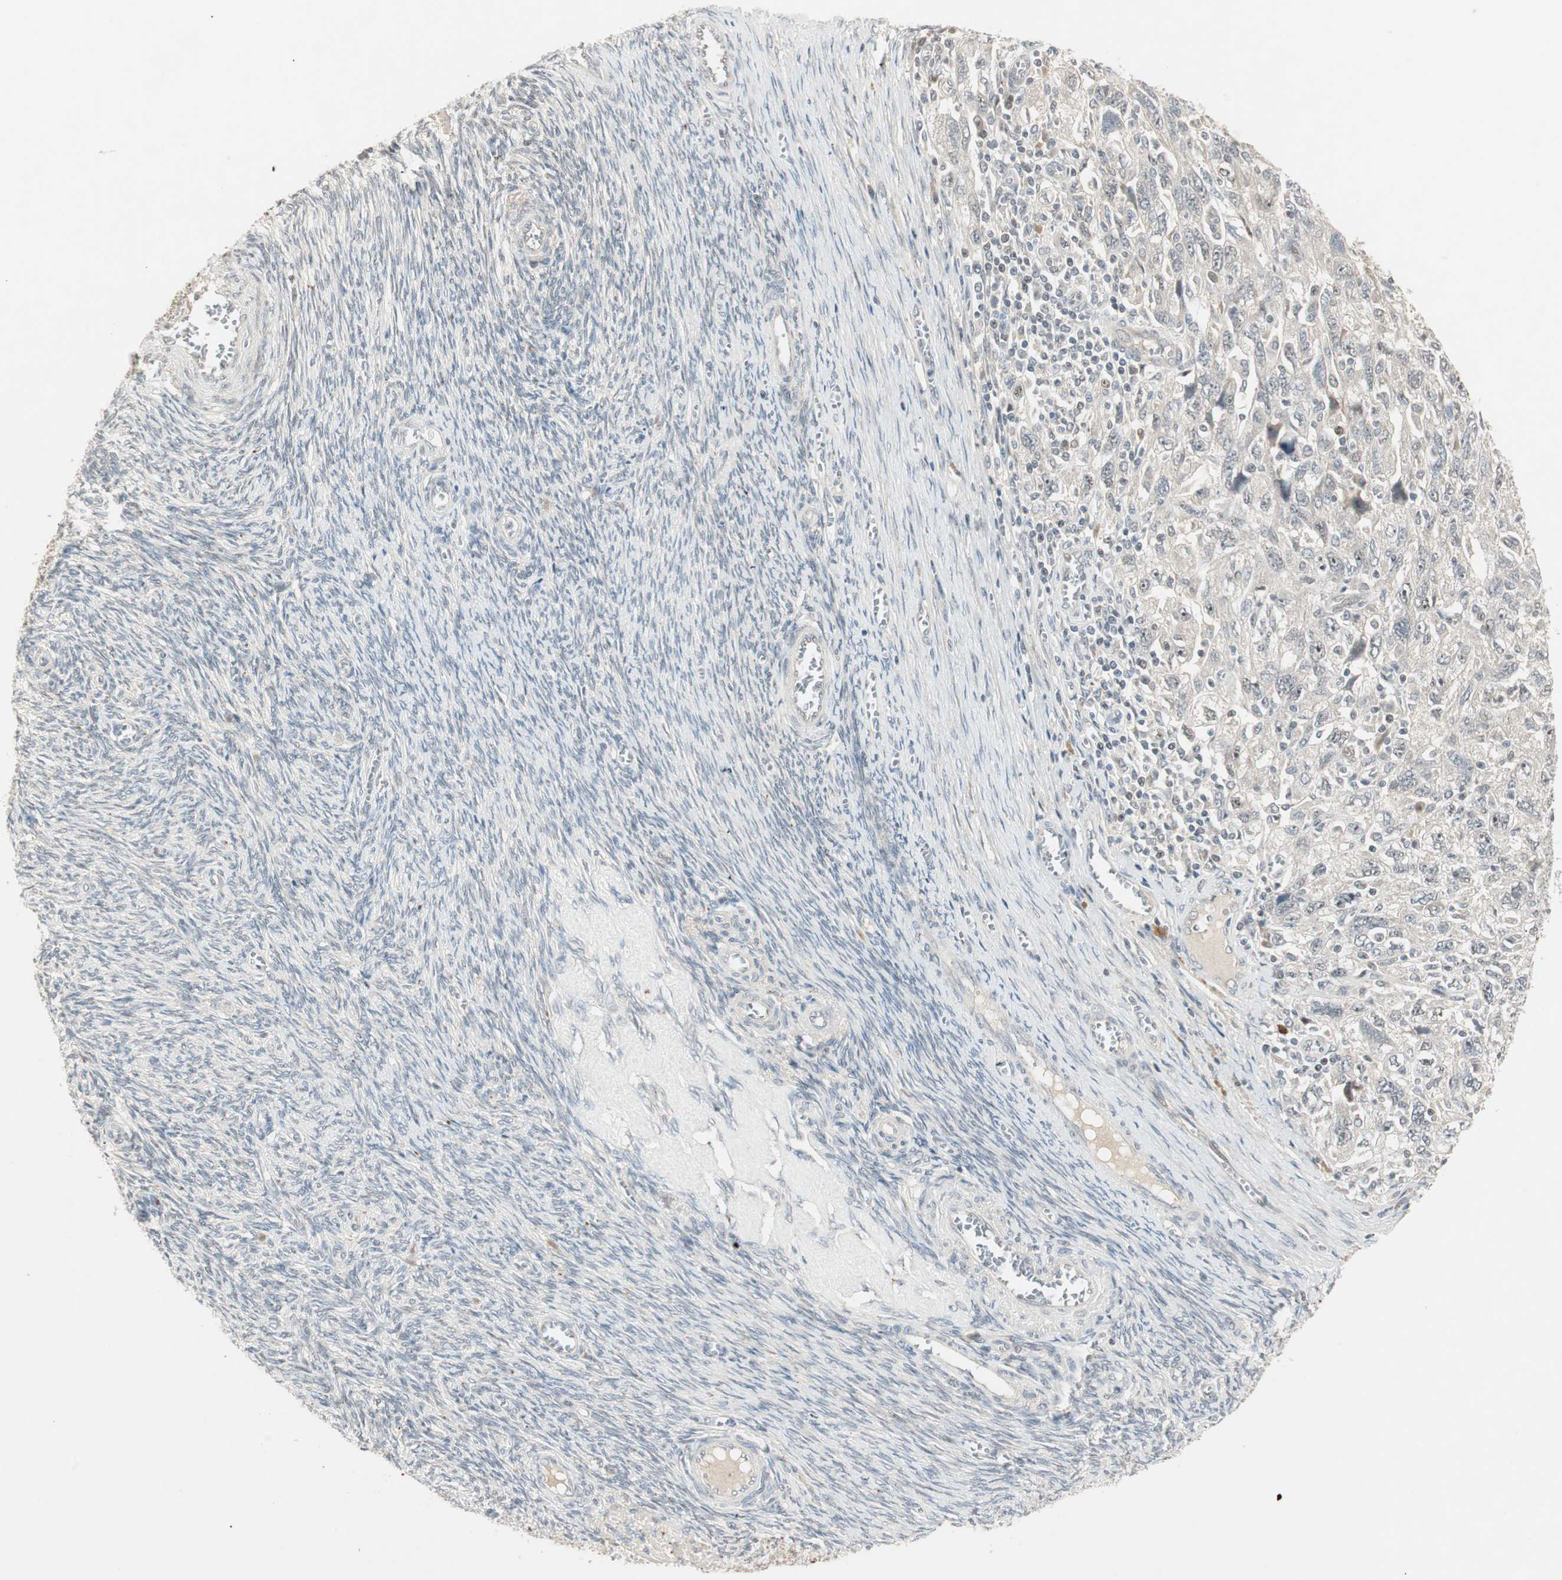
{"staining": {"intensity": "negative", "quantity": "none", "location": "none"}, "tissue": "ovarian cancer", "cell_type": "Tumor cells", "image_type": "cancer", "snomed": [{"axis": "morphology", "description": "Carcinoma, NOS"}, {"axis": "morphology", "description": "Cystadenocarcinoma, serous, NOS"}, {"axis": "topography", "description": "Ovary"}], "caption": "A high-resolution photomicrograph shows immunohistochemistry (IHC) staining of ovarian serous cystadenocarcinoma, which demonstrates no significant expression in tumor cells.", "gene": "ACSL5", "patient": {"sex": "female", "age": 69}}